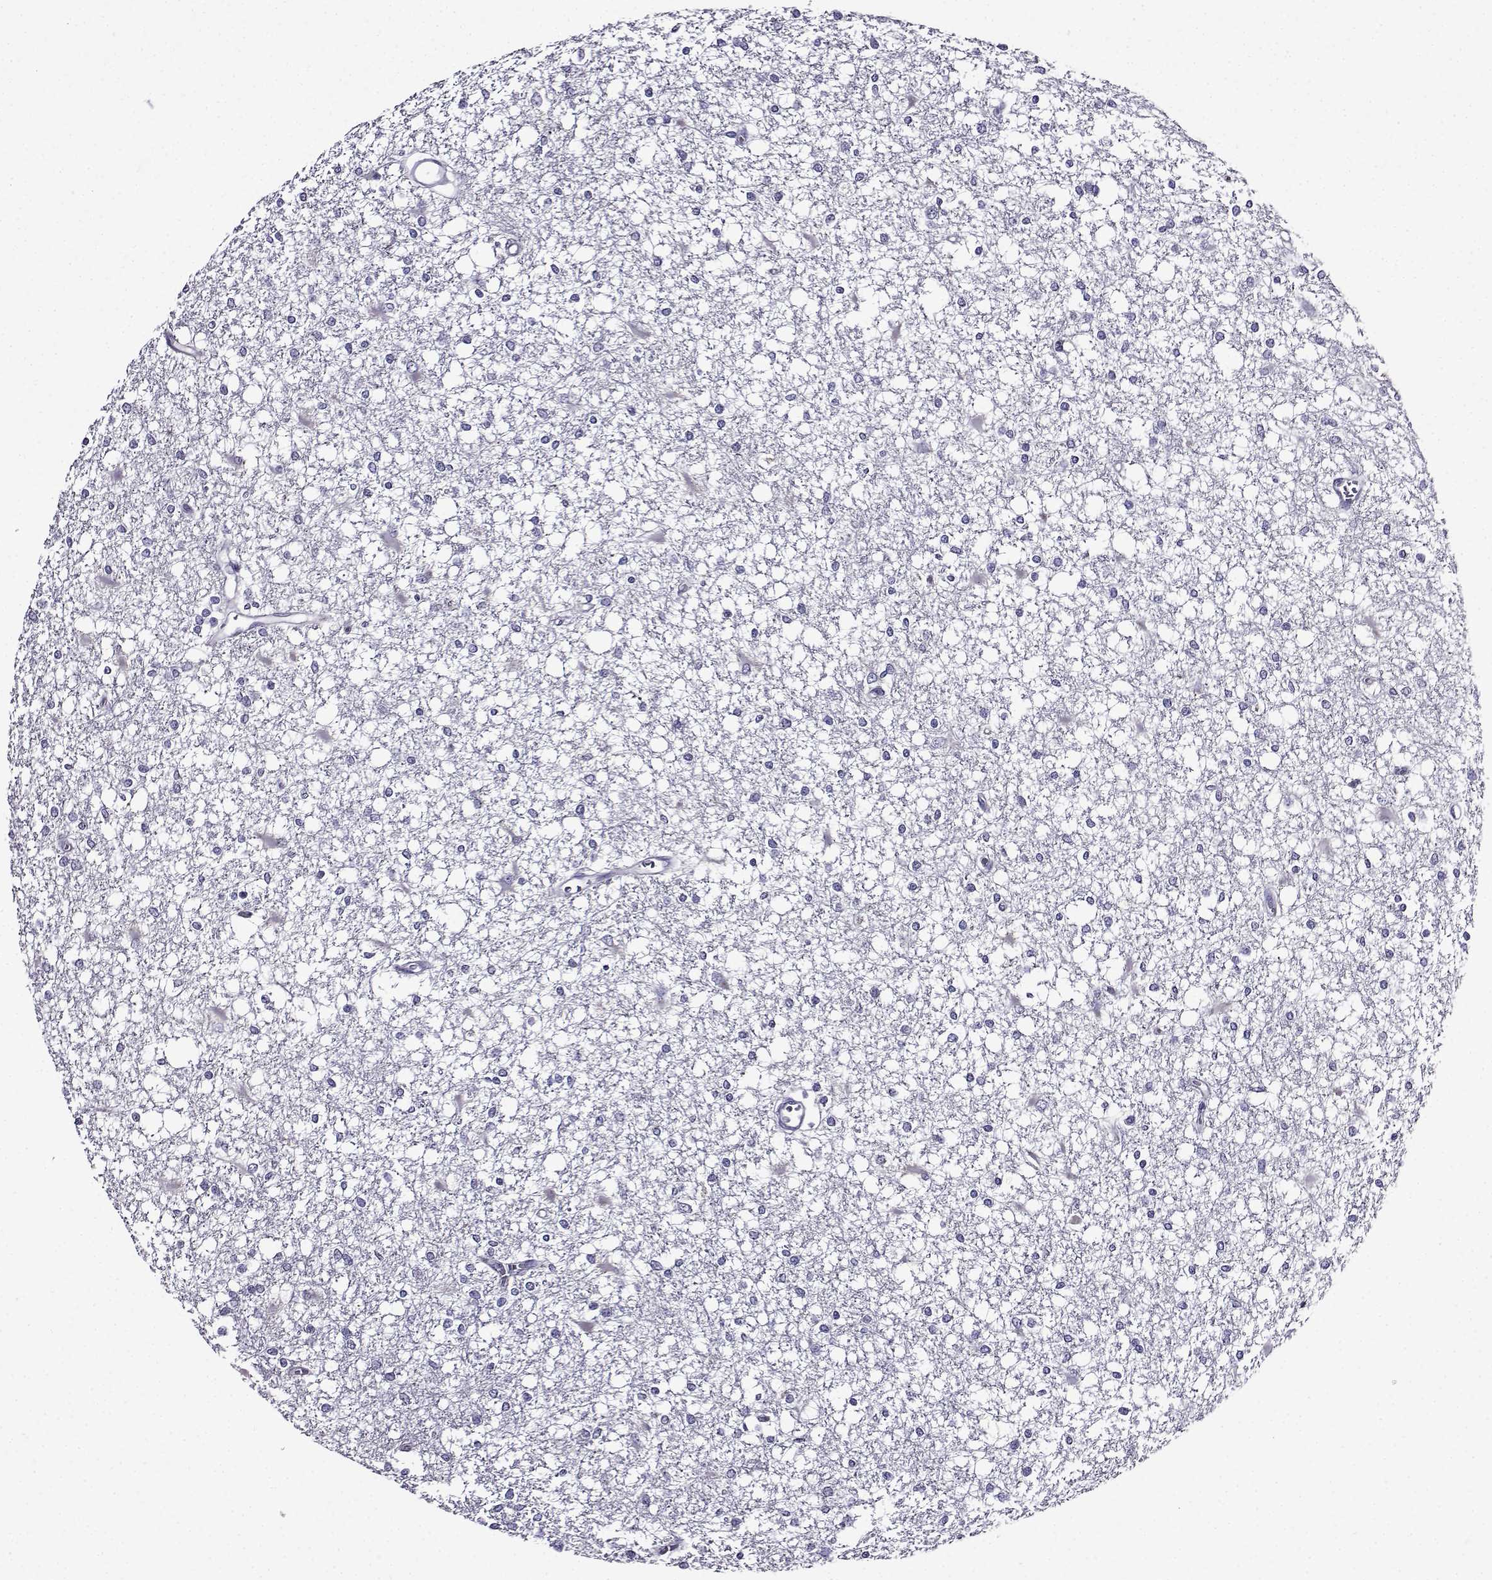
{"staining": {"intensity": "negative", "quantity": "none", "location": "none"}, "tissue": "glioma", "cell_type": "Tumor cells", "image_type": "cancer", "snomed": [{"axis": "morphology", "description": "Glioma, malignant, High grade"}, {"axis": "topography", "description": "Cerebral cortex"}], "caption": "The image reveals no staining of tumor cells in high-grade glioma (malignant). The staining is performed using DAB (3,3'-diaminobenzidine) brown chromogen with nuclei counter-stained in using hematoxylin.", "gene": "TMEM266", "patient": {"sex": "male", "age": 79}}